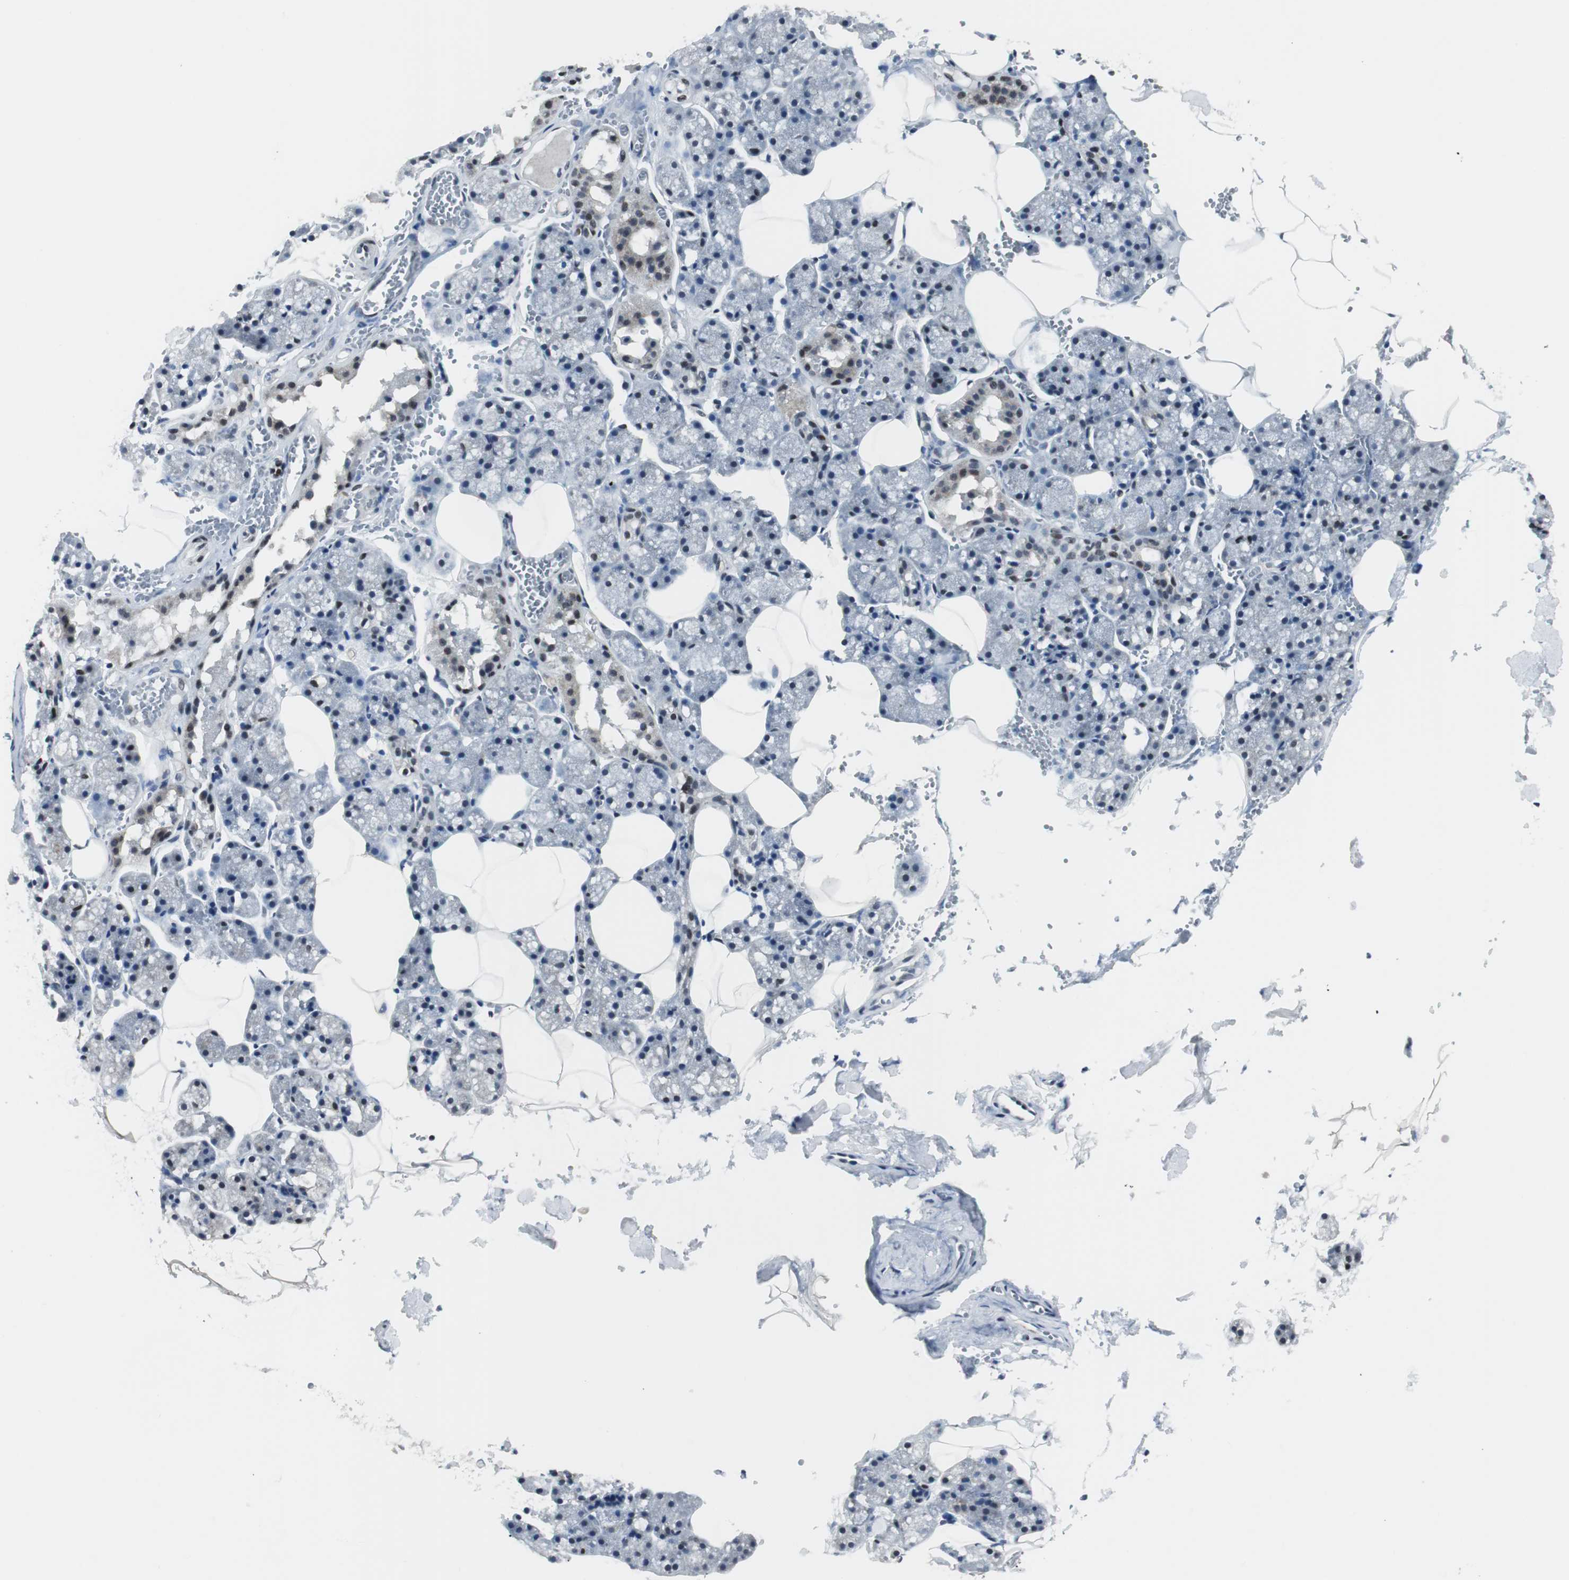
{"staining": {"intensity": "weak", "quantity": "<25%", "location": "nuclear"}, "tissue": "salivary gland", "cell_type": "Glandular cells", "image_type": "normal", "snomed": [{"axis": "morphology", "description": "Normal tissue, NOS"}, {"axis": "topography", "description": "Salivary gland"}], "caption": "Immunohistochemistry of unremarkable salivary gland reveals no positivity in glandular cells.", "gene": "MTA1", "patient": {"sex": "male", "age": 62}}